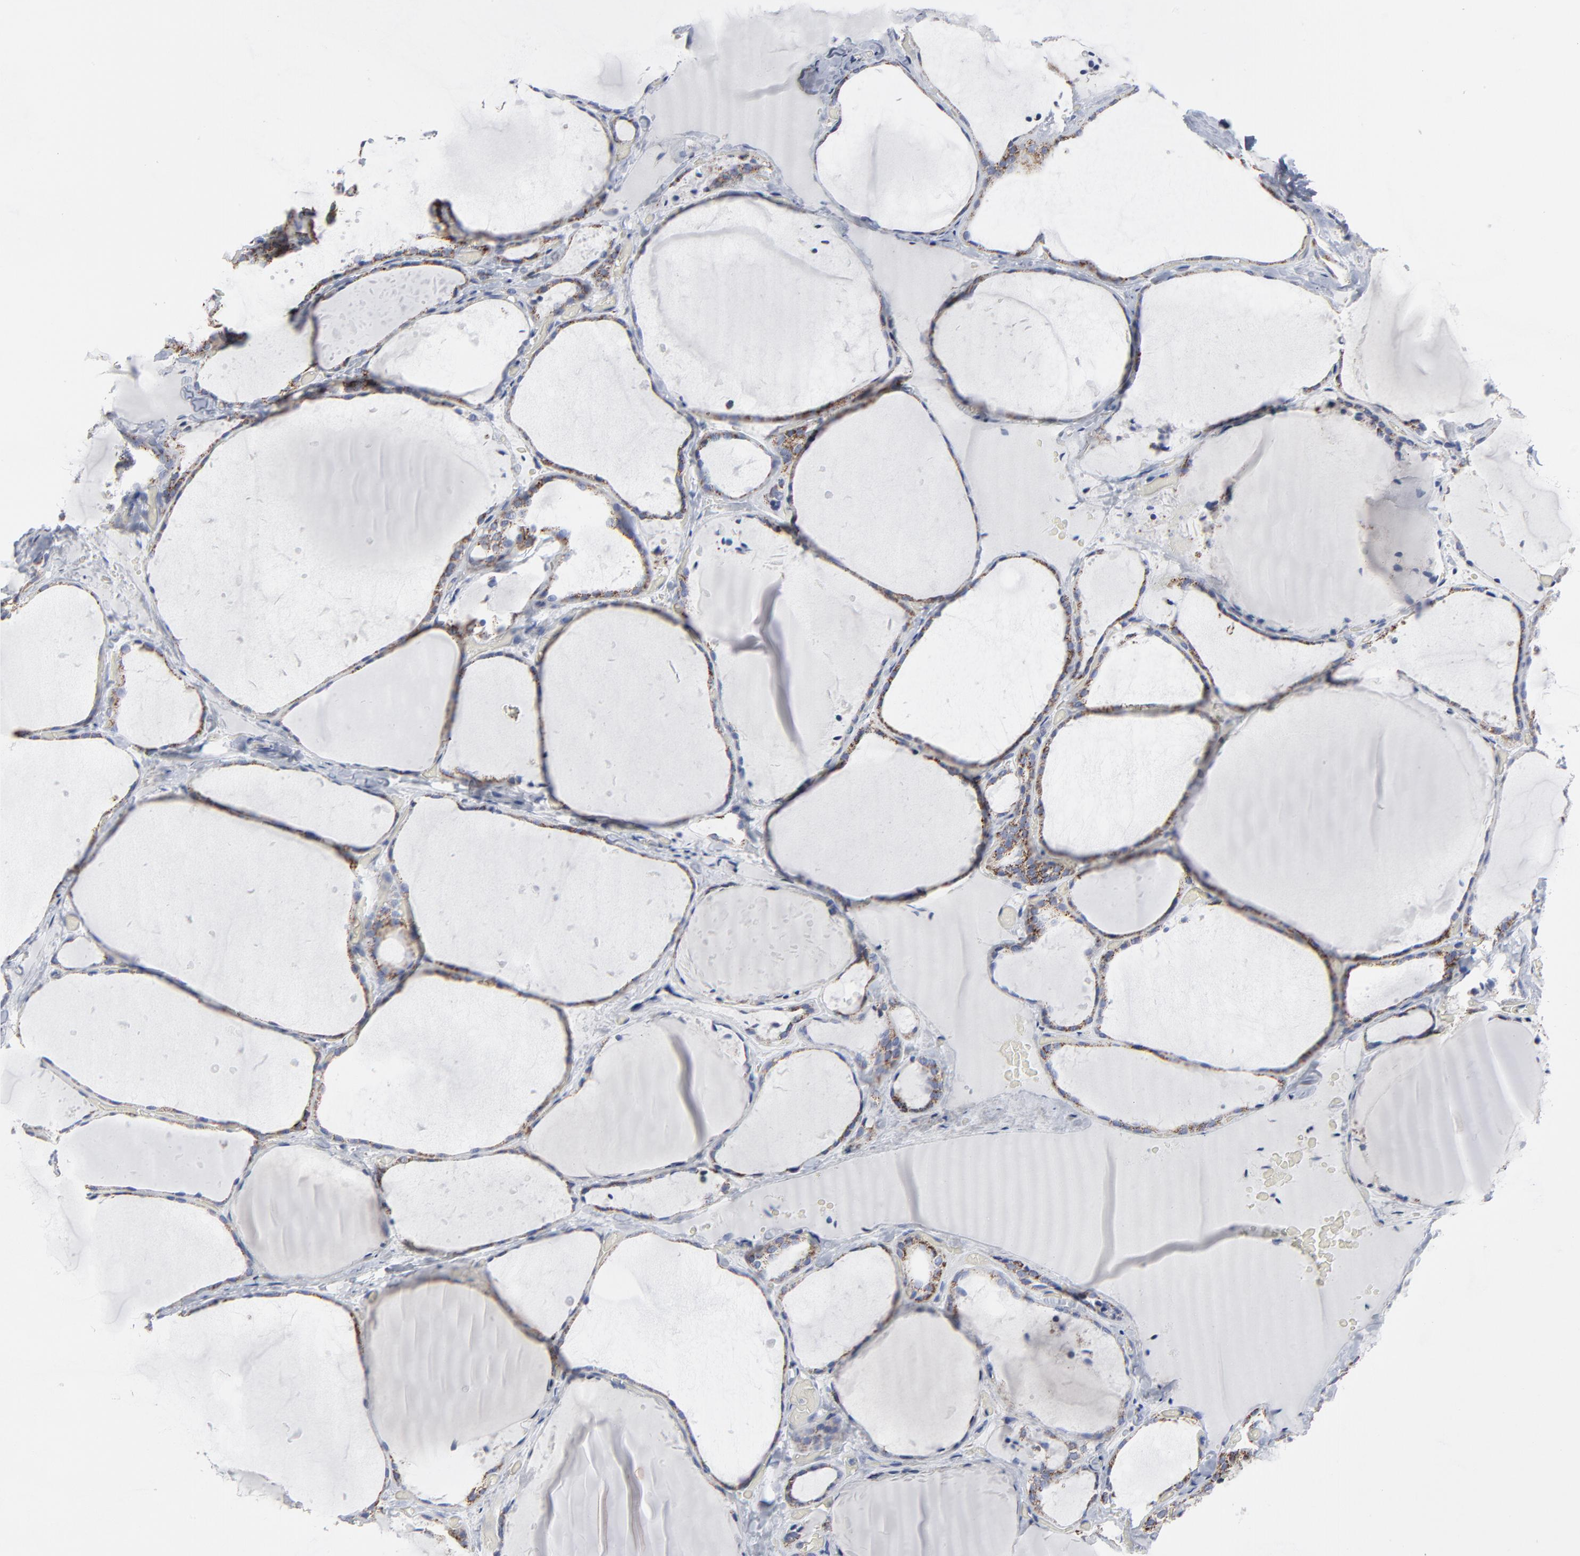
{"staining": {"intensity": "moderate", "quantity": ">75%", "location": "cytoplasmic/membranous"}, "tissue": "thyroid gland", "cell_type": "Glandular cells", "image_type": "normal", "snomed": [{"axis": "morphology", "description": "Normal tissue, NOS"}, {"axis": "topography", "description": "Thyroid gland"}], "caption": "Immunohistochemistry micrograph of unremarkable thyroid gland: thyroid gland stained using immunohistochemistry reveals medium levels of moderate protein expression localized specifically in the cytoplasmic/membranous of glandular cells, appearing as a cytoplasmic/membranous brown color.", "gene": "TXNRD2", "patient": {"sex": "female", "age": 22}}